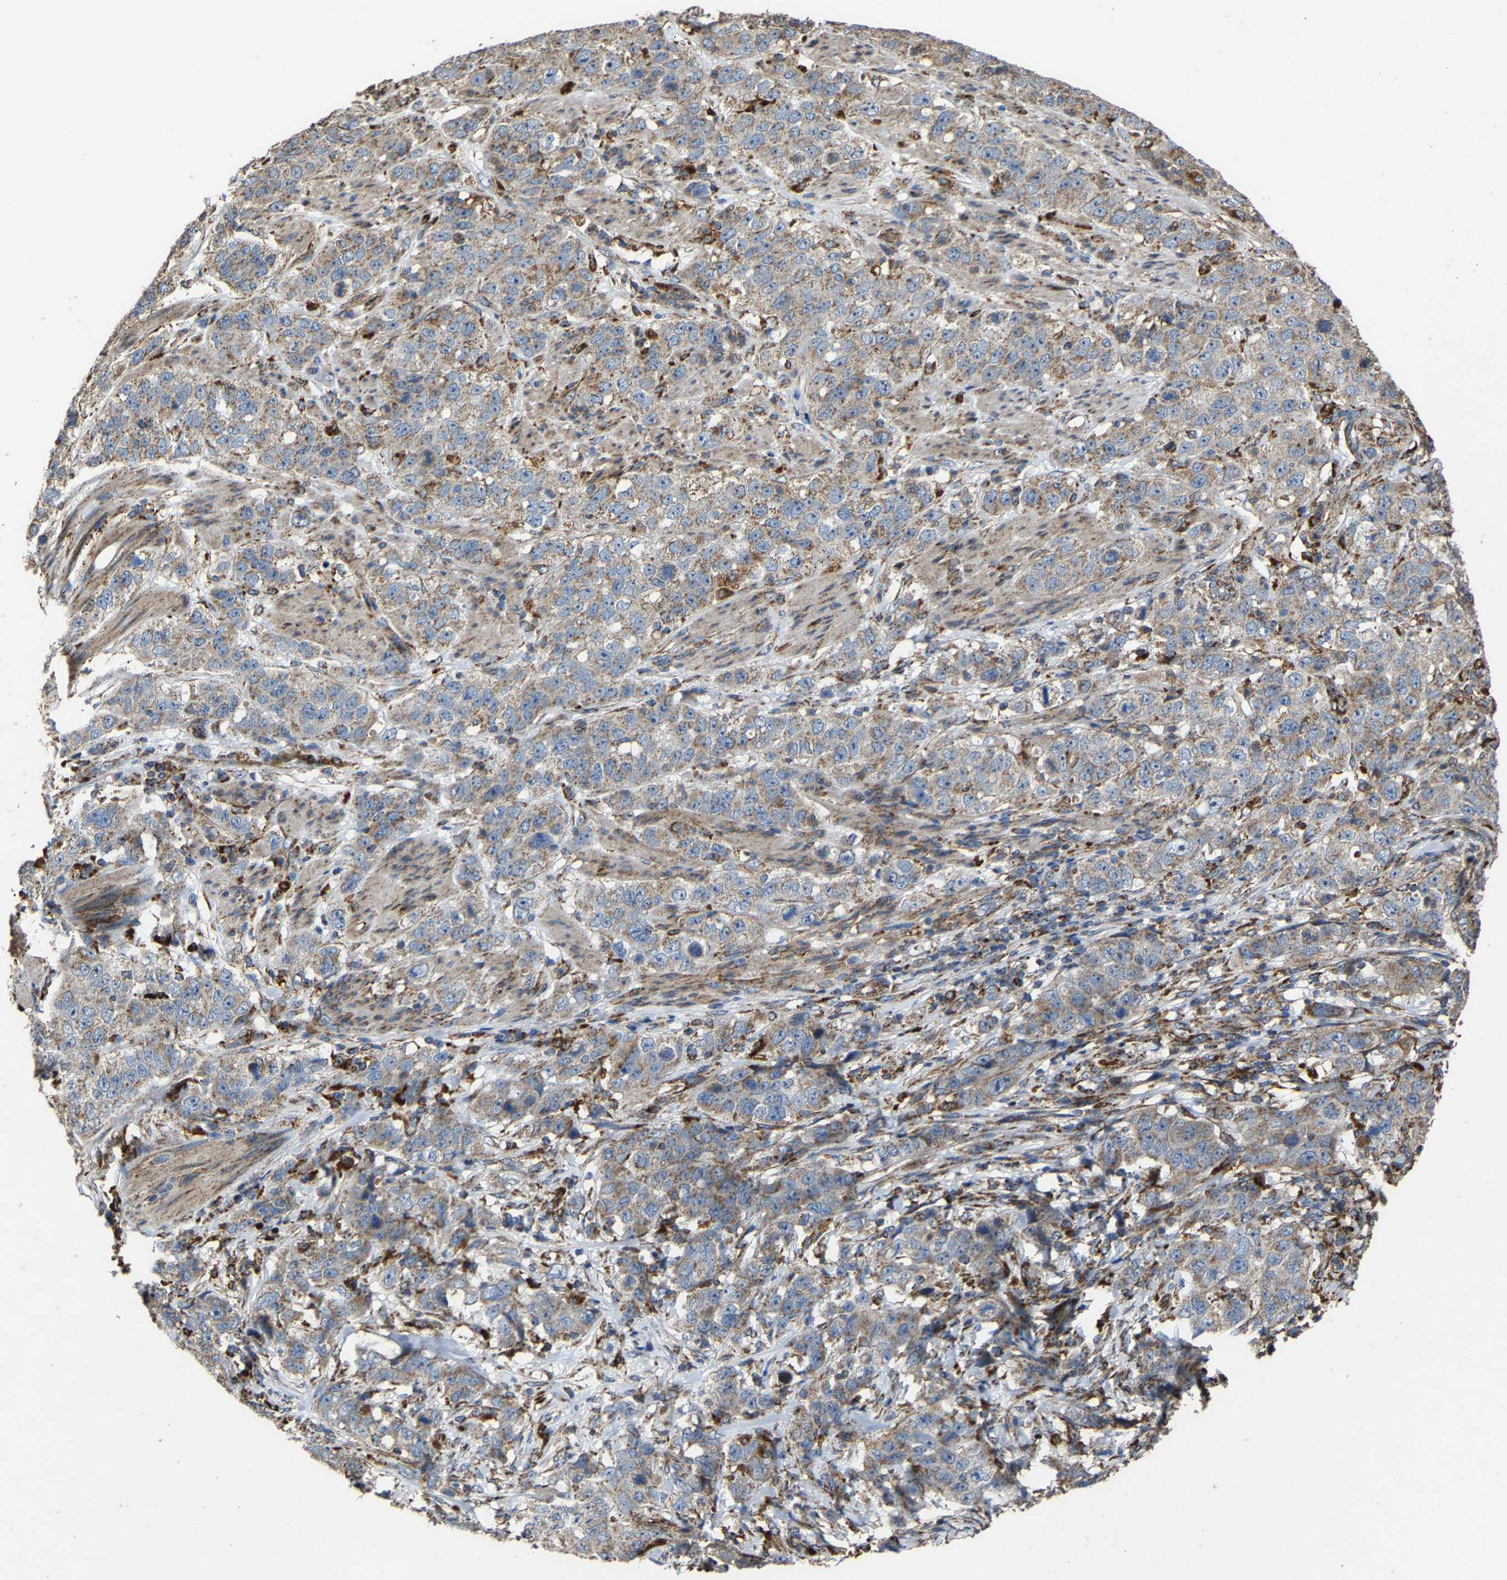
{"staining": {"intensity": "weak", "quantity": "<25%", "location": "cytoplasmic/membranous"}, "tissue": "stomach cancer", "cell_type": "Tumor cells", "image_type": "cancer", "snomed": [{"axis": "morphology", "description": "Adenocarcinoma, NOS"}, {"axis": "topography", "description": "Stomach"}], "caption": "There is no significant positivity in tumor cells of stomach adenocarcinoma. The staining was performed using DAB (3,3'-diaminobenzidine) to visualize the protein expression in brown, while the nuclei were stained in blue with hematoxylin (Magnification: 20x).", "gene": "NDUFV3", "patient": {"sex": "male", "age": 48}}